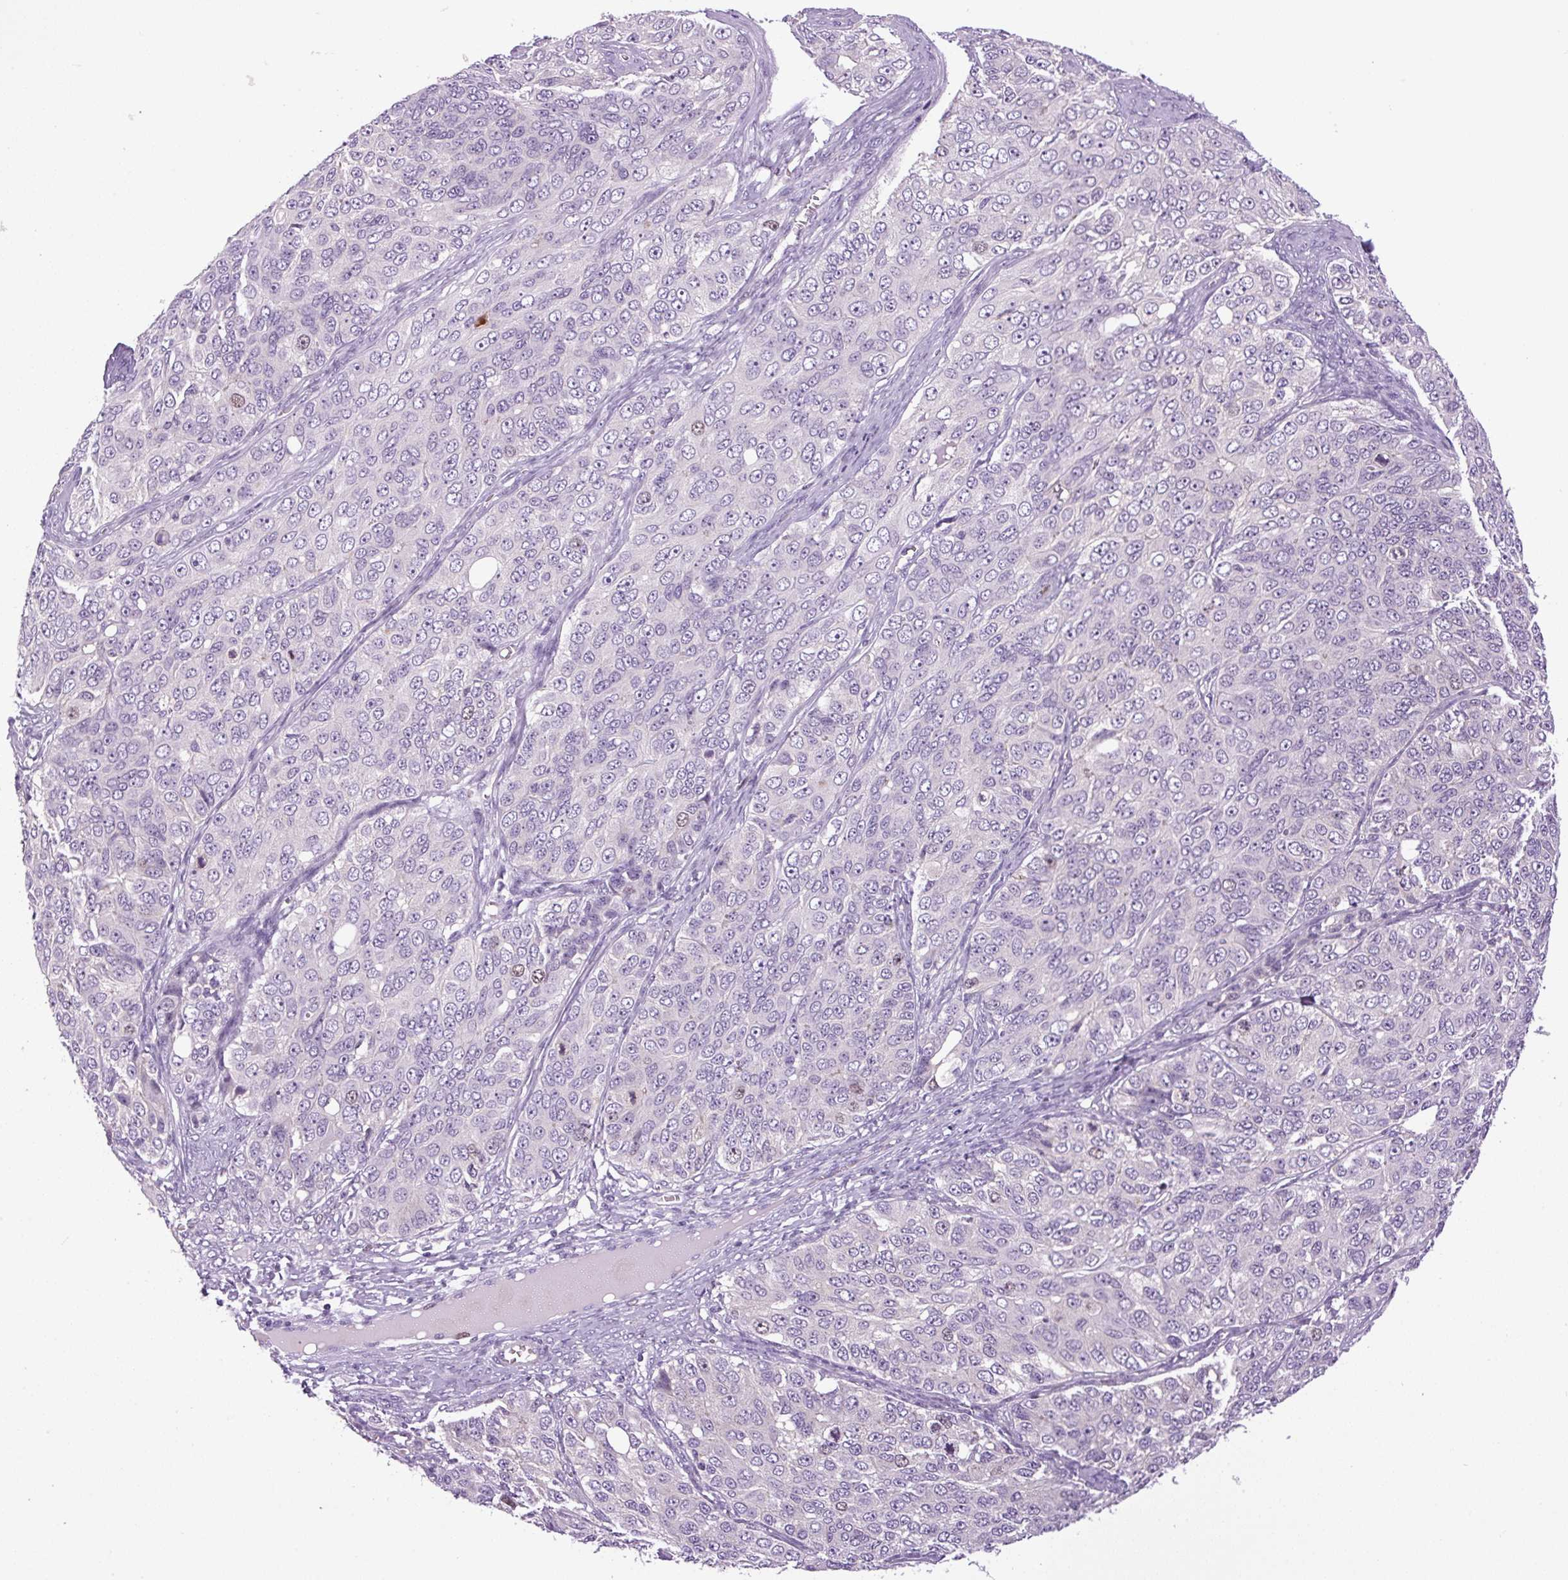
{"staining": {"intensity": "negative", "quantity": "none", "location": "none"}, "tissue": "ovarian cancer", "cell_type": "Tumor cells", "image_type": "cancer", "snomed": [{"axis": "morphology", "description": "Carcinoma, endometroid"}, {"axis": "topography", "description": "Ovary"}], "caption": "DAB (3,3'-diaminobenzidine) immunohistochemical staining of ovarian endometroid carcinoma reveals no significant staining in tumor cells. The staining was performed using DAB to visualize the protein expression in brown, while the nuclei were stained in blue with hematoxylin (Magnification: 20x).", "gene": "KIFC1", "patient": {"sex": "female", "age": 51}}